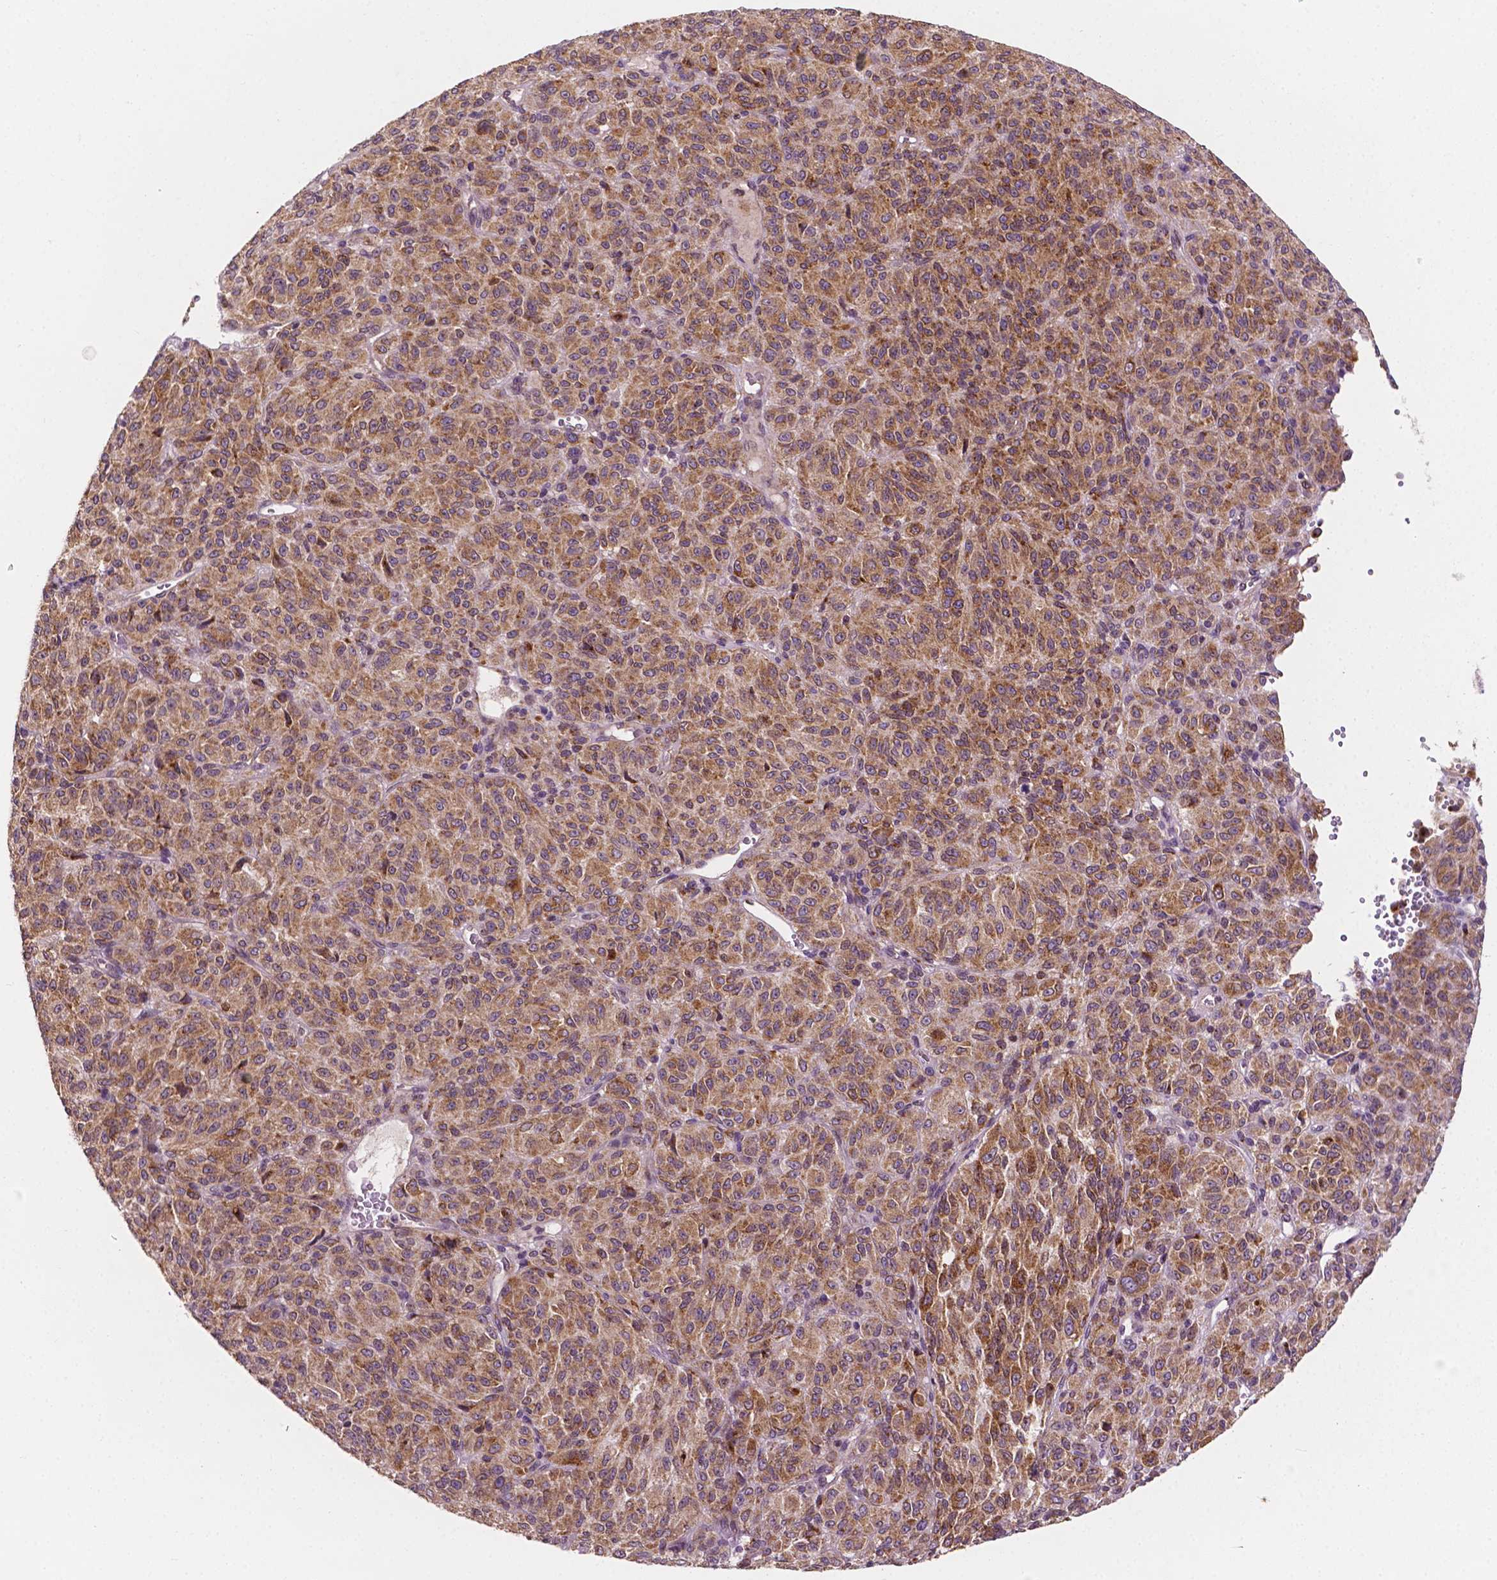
{"staining": {"intensity": "moderate", "quantity": ">75%", "location": "cytoplasmic/membranous"}, "tissue": "melanoma", "cell_type": "Tumor cells", "image_type": "cancer", "snomed": [{"axis": "morphology", "description": "Malignant melanoma, Metastatic site"}, {"axis": "topography", "description": "Brain"}], "caption": "Brown immunohistochemical staining in melanoma demonstrates moderate cytoplasmic/membranous expression in approximately >75% of tumor cells.", "gene": "EBAG9", "patient": {"sex": "female", "age": 56}}